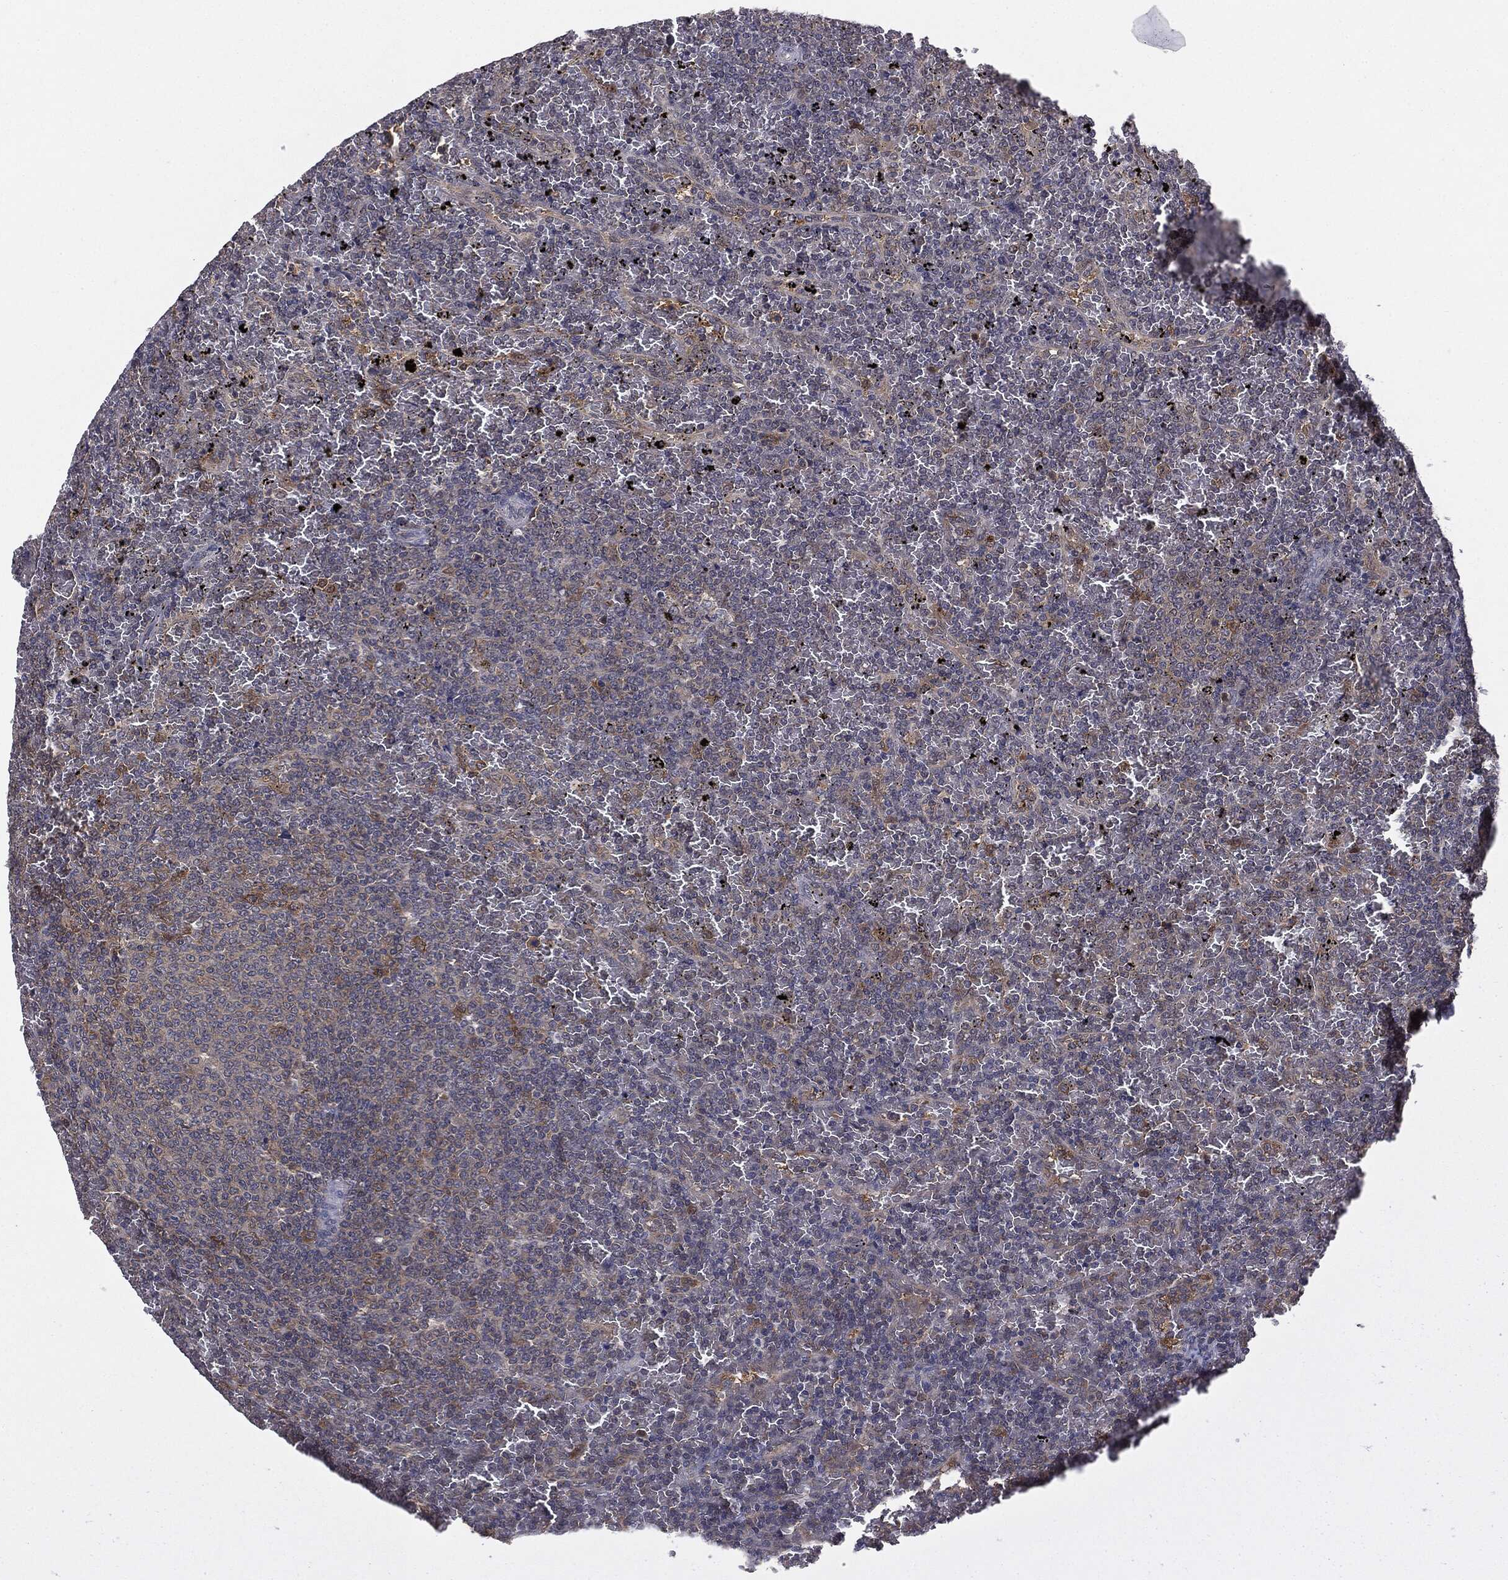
{"staining": {"intensity": "negative", "quantity": "none", "location": "none"}, "tissue": "lymphoma", "cell_type": "Tumor cells", "image_type": "cancer", "snomed": [{"axis": "morphology", "description": "Malignant lymphoma, non-Hodgkin's type, Low grade"}, {"axis": "topography", "description": "Spleen"}], "caption": "Immunohistochemical staining of human low-grade malignant lymphoma, non-Hodgkin's type displays no significant staining in tumor cells.", "gene": "KRT7", "patient": {"sex": "female", "age": 77}}